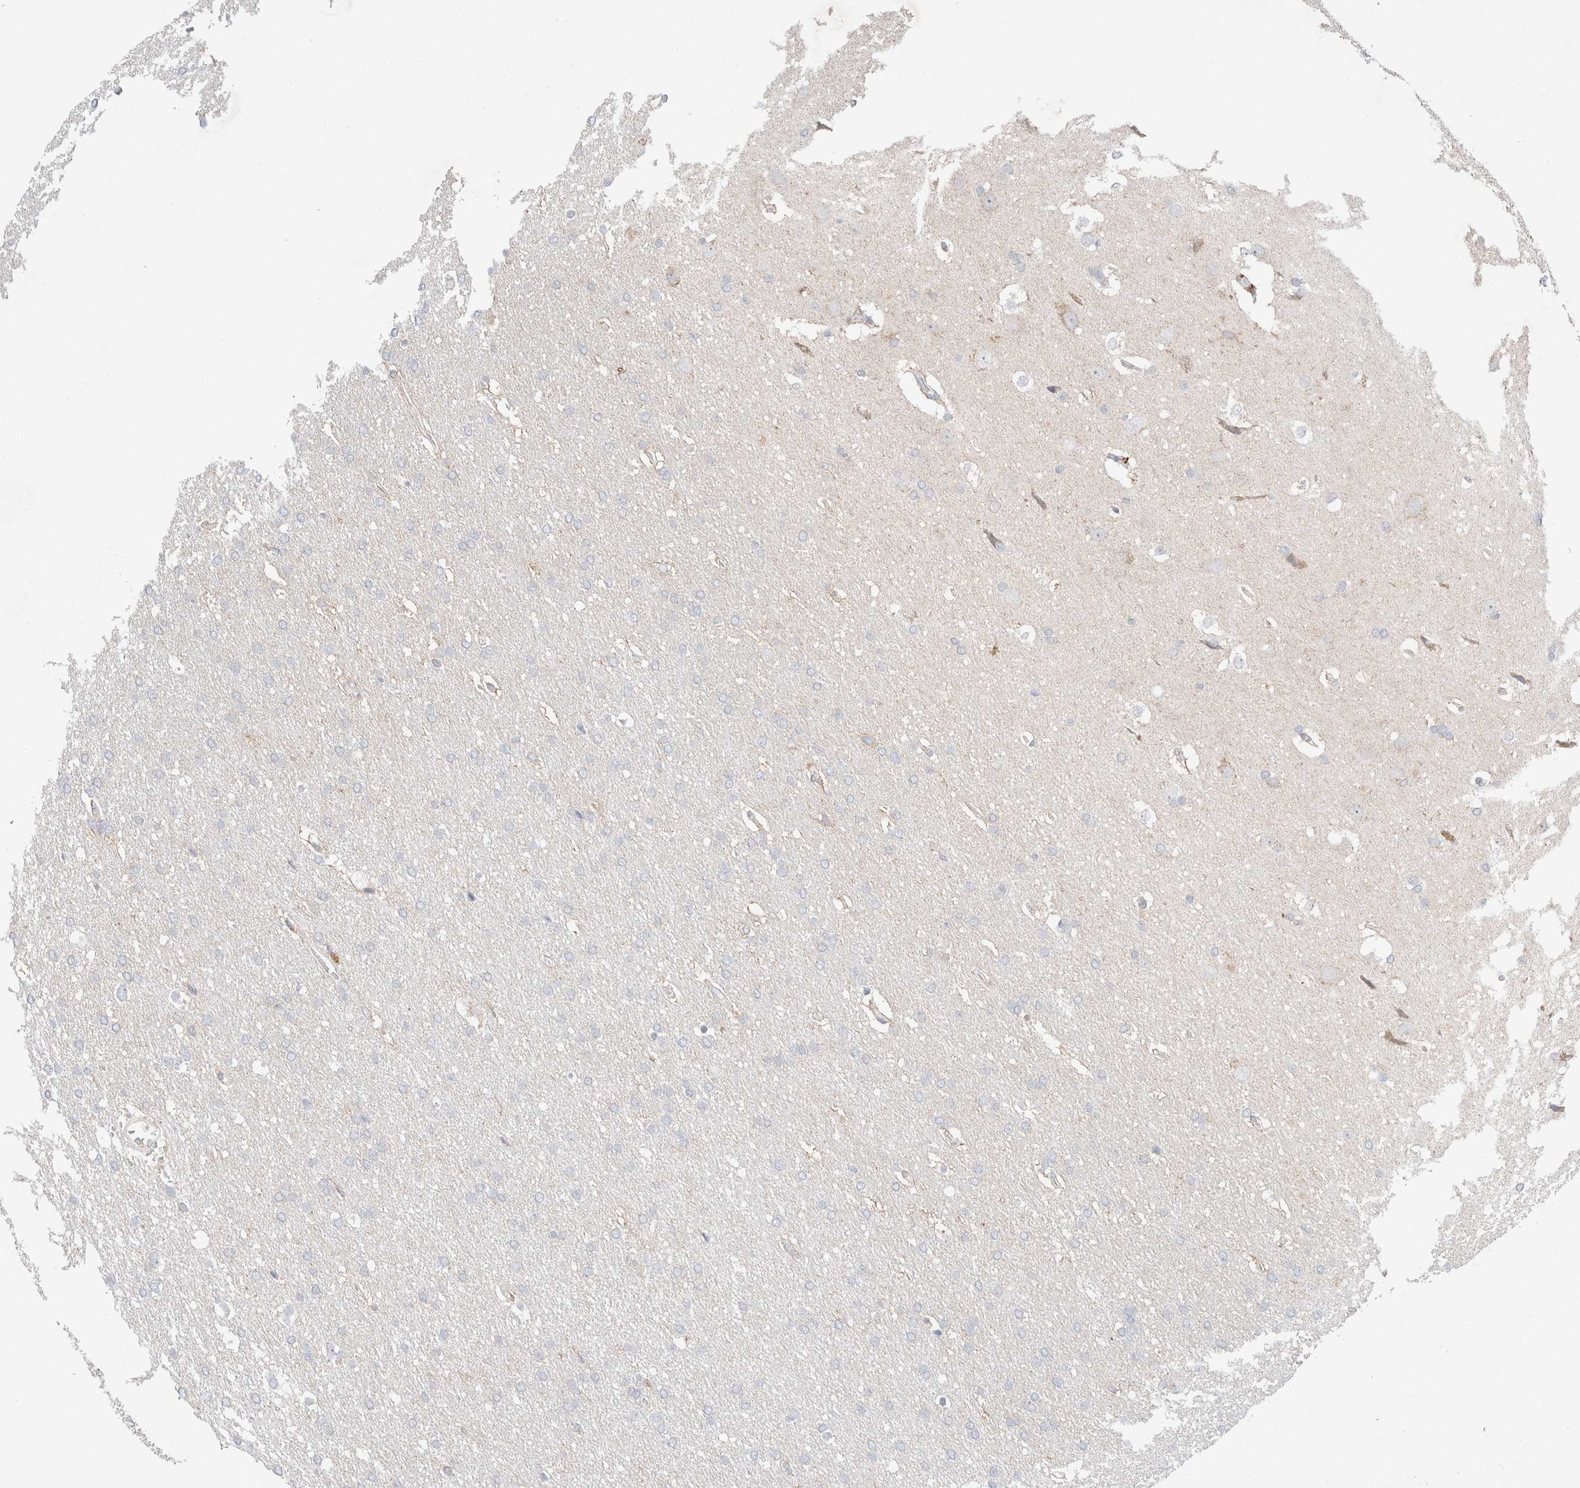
{"staining": {"intensity": "negative", "quantity": "none", "location": "none"}, "tissue": "glioma", "cell_type": "Tumor cells", "image_type": "cancer", "snomed": [{"axis": "morphology", "description": "Glioma, malignant, Low grade"}, {"axis": "topography", "description": "Brain"}], "caption": "Immunohistochemistry (IHC) image of human glioma stained for a protein (brown), which displays no expression in tumor cells. (DAB (3,3'-diaminobenzidine) IHC visualized using brightfield microscopy, high magnification).", "gene": "CMTM4", "patient": {"sex": "female", "age": 37}}